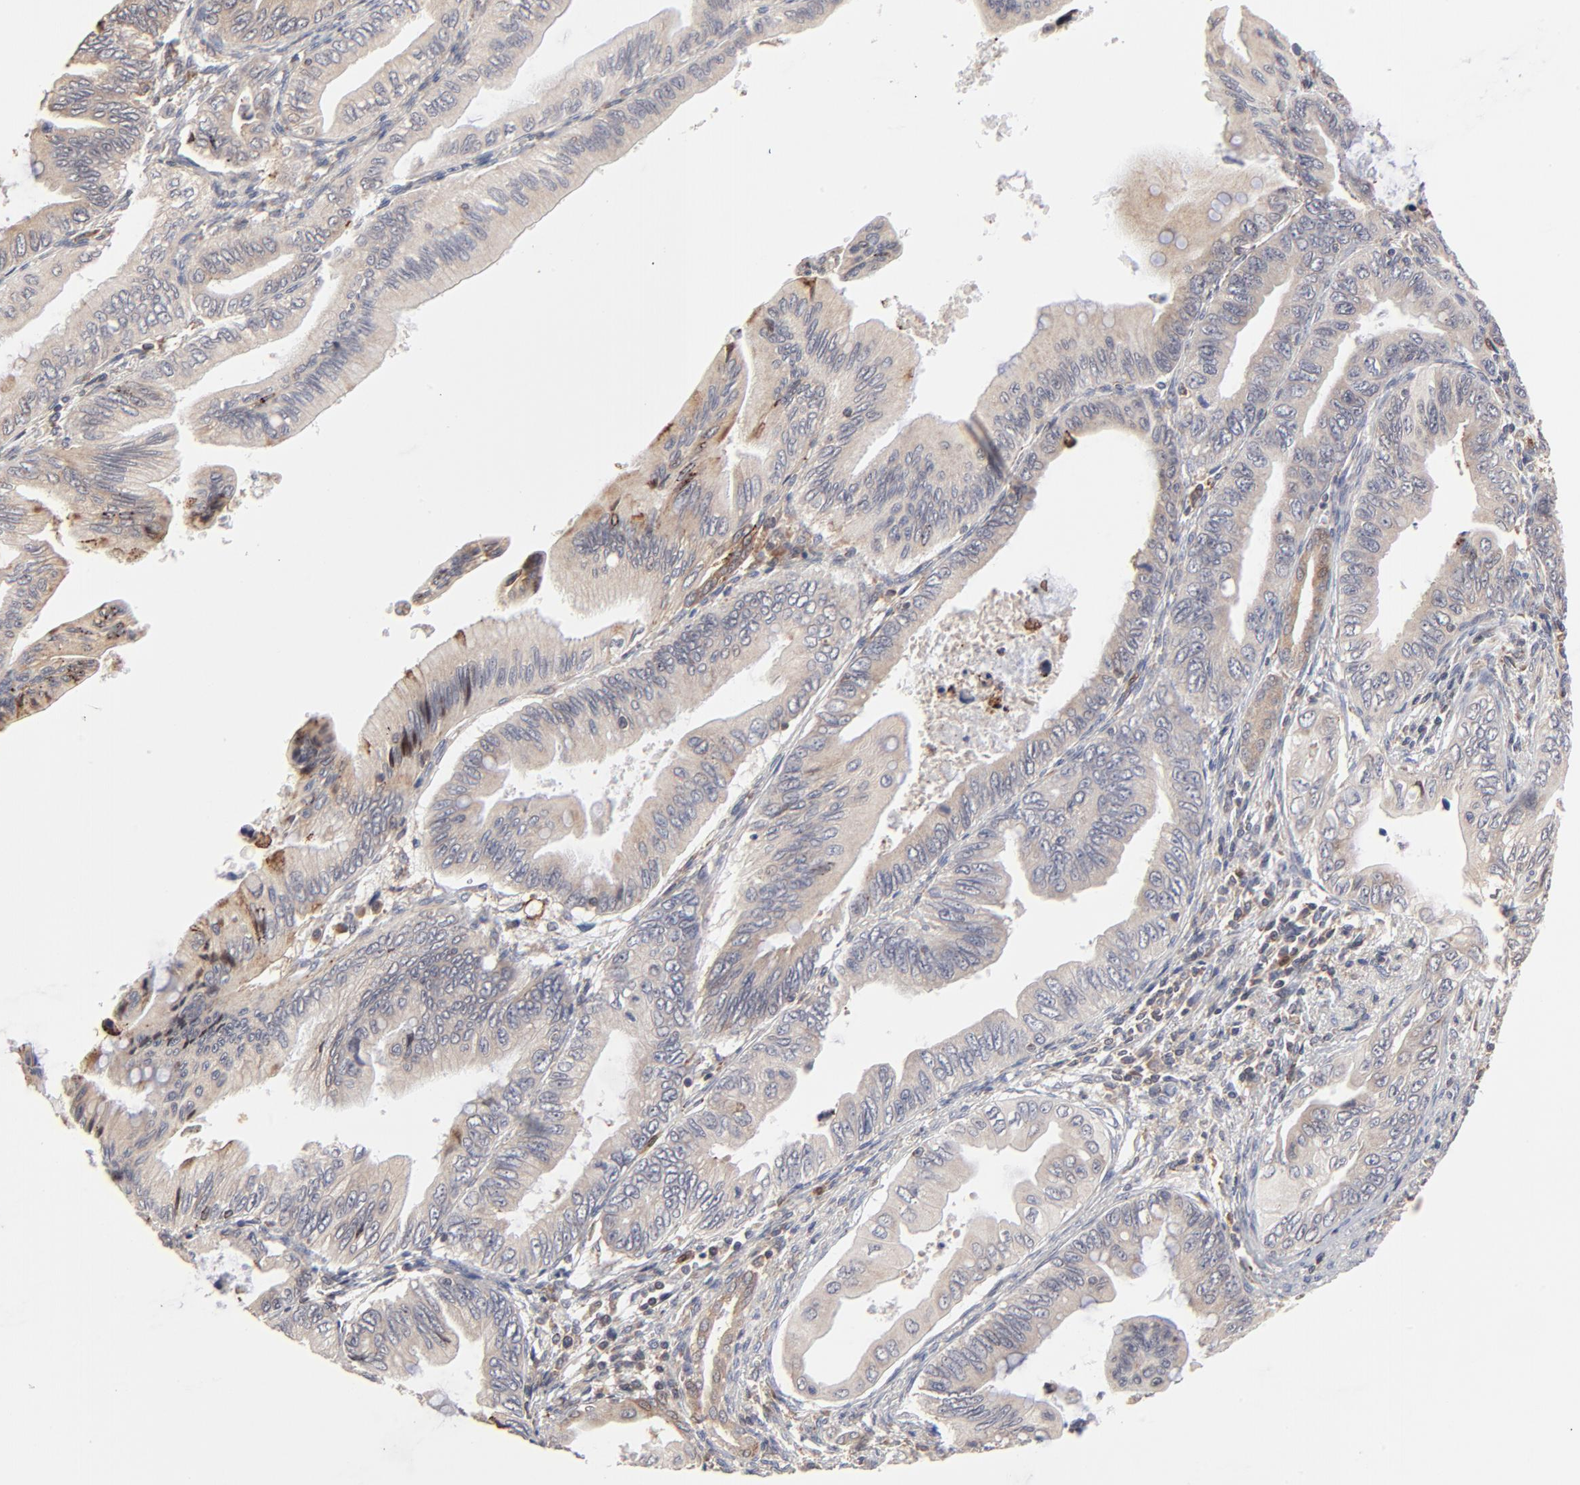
{"staining": {"intensity": "weak", "quantity": "<25%", "location": "cytoplasmic/membranous"}, "tissue": "pancreatic cancer", "cell_type": "Tumor cells", "image_type": "cancer", "snomed": [{"axis": "morphology", "description": "Adenocarcinoma, NOS"}, {"axis": "topography", "description": "Pancreas"}], "caption": "The image displays no significant positivity in tumor cells of pancreatic cancer (adenocarcinoma).", "gene": "RNF213", "patient": {"sex": "female", "age": 66}}